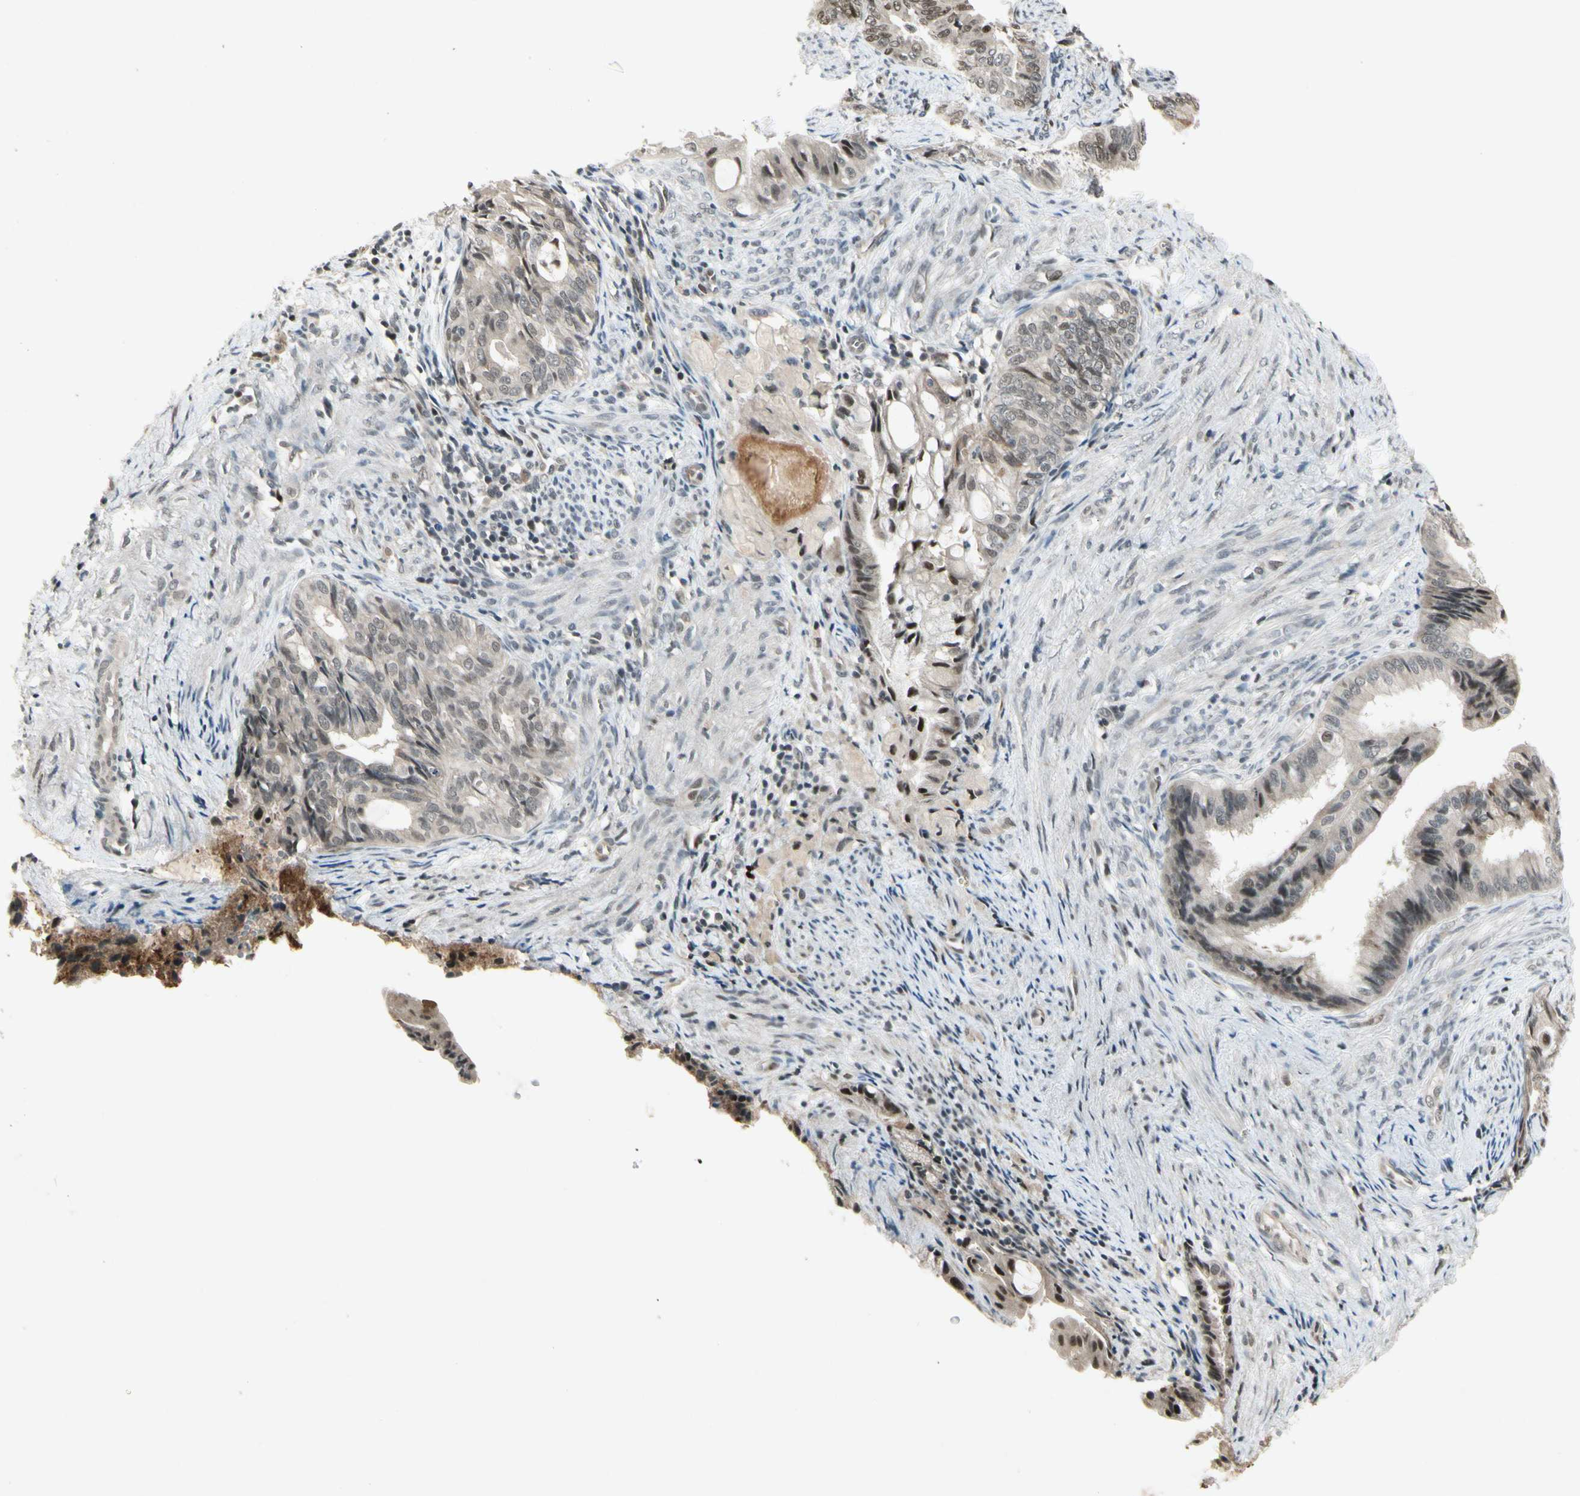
{"staining": {"intensity": "moderate", "quantity": "25%-75%", "location": "nuclear"}, "tissue": "endometrial cancer", "cell_type": "Tumor cells", "image_type": "cancer", "snomed": [{"axis": "morphology", "description": "Adenocarcinoma, NOS"}, {"axis": "topography", "description": "Endometrium"}], "caption": "Adenocarcinoma (endometrial) stained for a protein shows moderate nuclear positivity in tumor cells.", "gene": "CDK11A", "patient": {"sex": "female", "age": 86}}